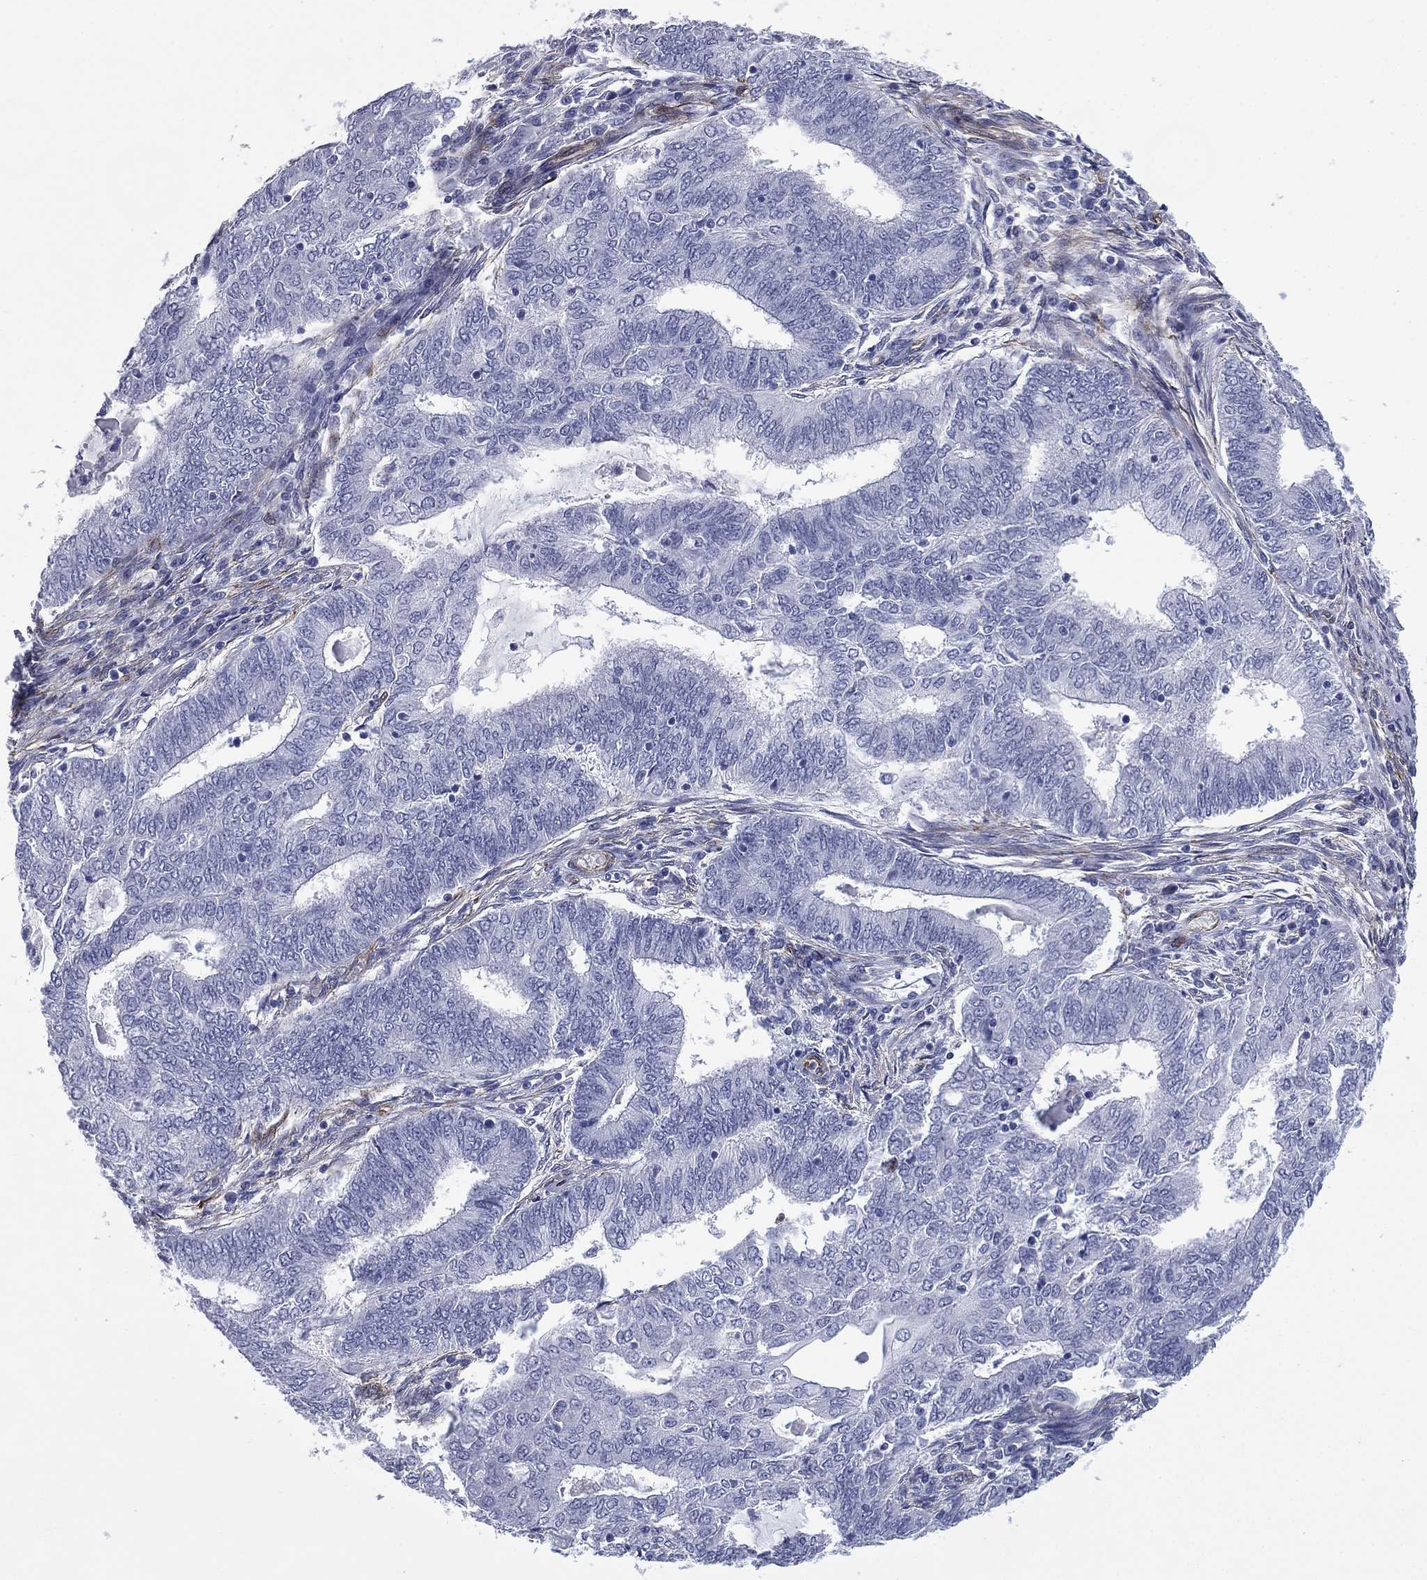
{"staining": {"intensity": "negative", "quantity": "none", "location": "none"}, "tissue": "endometrial cancer", "cell_type": "Tumor cells", "image_type": "cancer", "snomed": [{"axis": "morphology", "description": "Adenocarcinoma, NOS"}, {"axis": "topography", "description": "Endometrium"}], "caption": "IHC photomicrograph of endometrial adenocarcinoma stained for a protein (brown), which demonstrates no positivity in tumor cells.", "gene": "CAVIN3", "patient": {"sex": "female", "age": 62}}